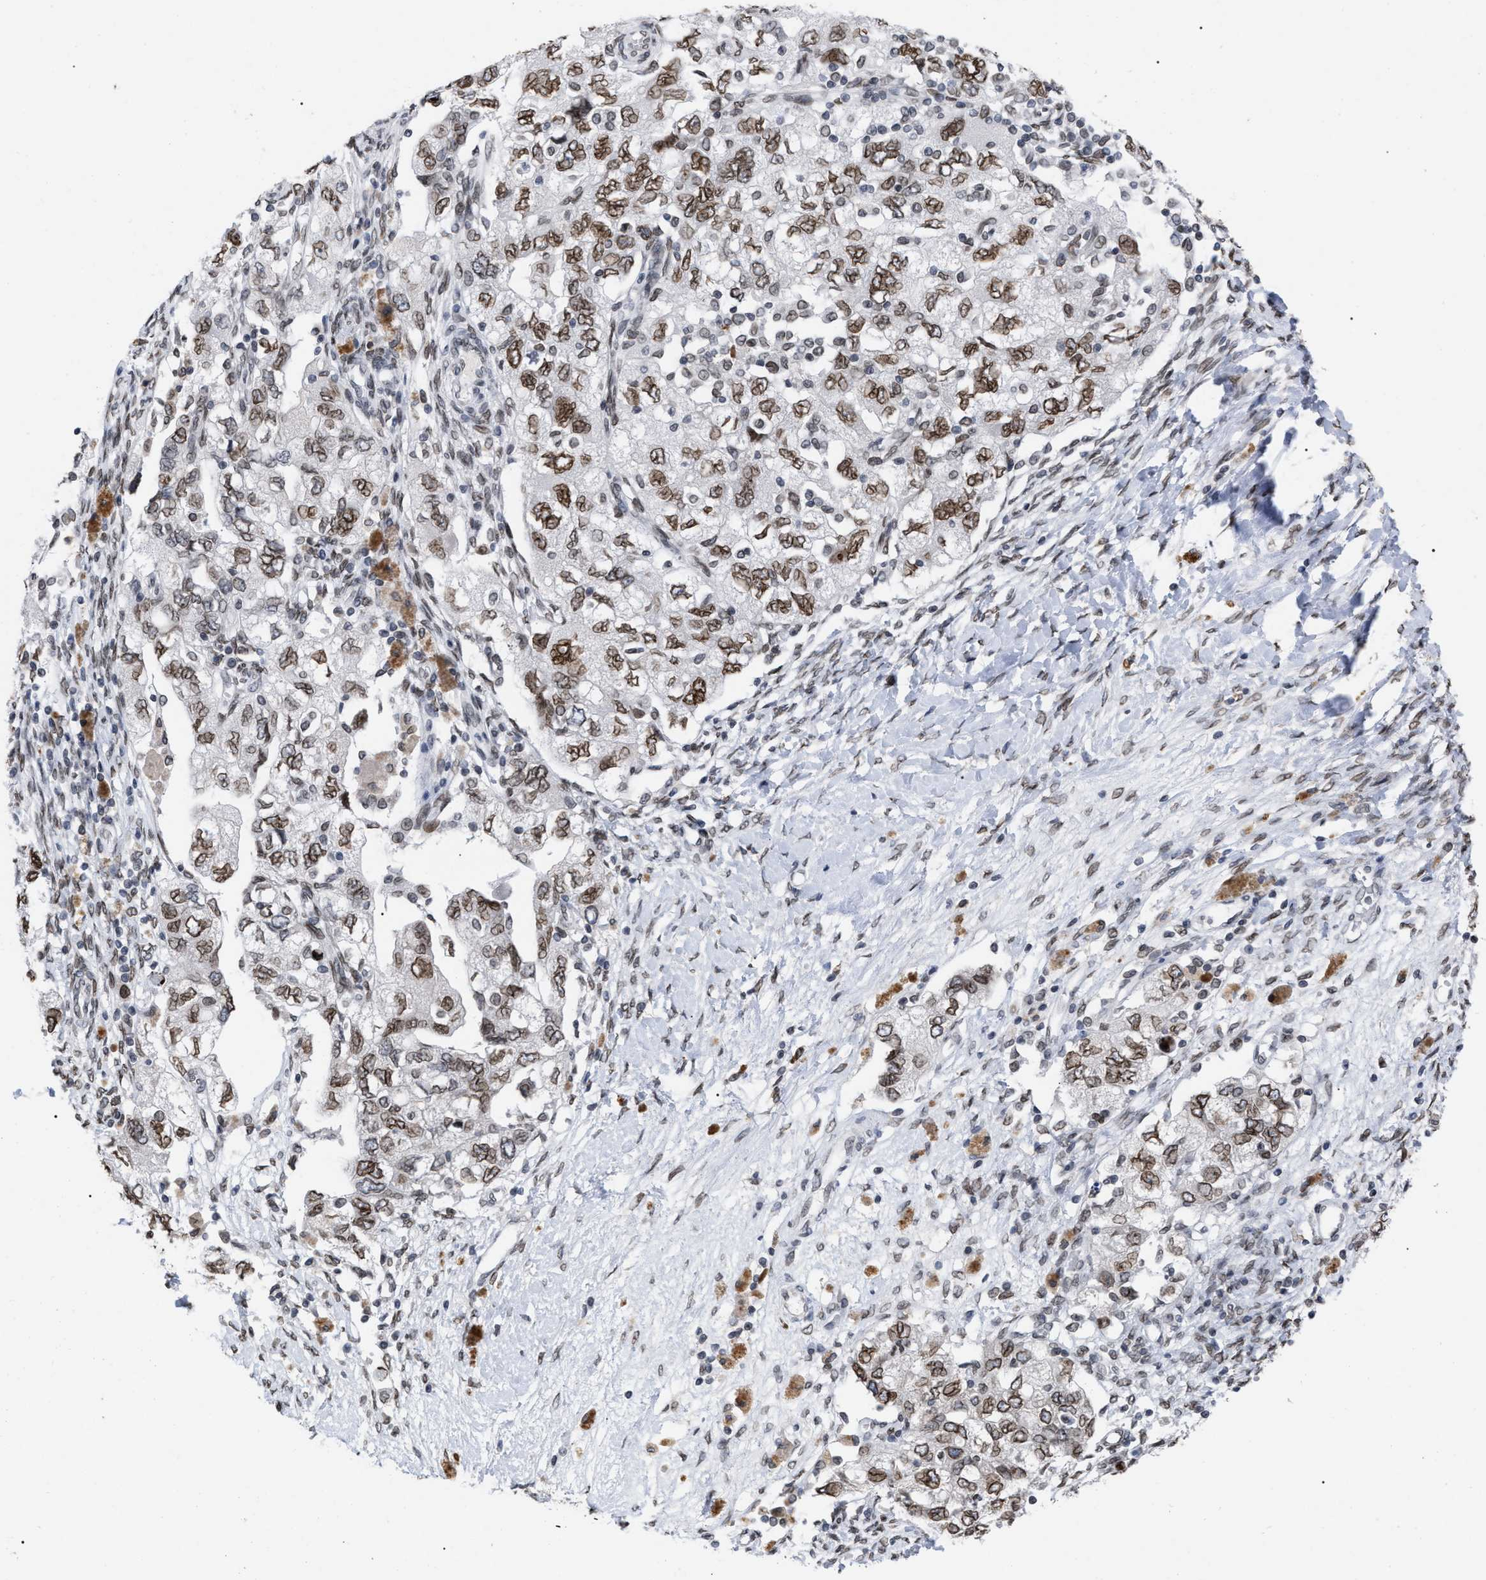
{"staining": {"intensity": "moderate", "quantity": ">75%", "location": "cytoplasmic/membranous,nuclear"}, "tissue": "ovarian cancer", "cell_type": "Tumor cells", "image_type": "cancer", "snomed": [{"axis": "morphology", "description": "Carcinoma, NOS"}, {"axis": "morphology", "description": "Cystadenocarcinoma, serous, NOS"}, {"axis": "topography", "description": "Ovary"}], "caption": "Immunohistochemistry histopathology image of ovarian cancer (serous cystadenocarcinoma) stained for a protein (brown), which exhibits medium levels of moderate cytoplasmic/membranous and nuclear positivity in about >75% of tumor cells.", "gene": "TPR", "patient": {"sex": "female", "age": 69}}